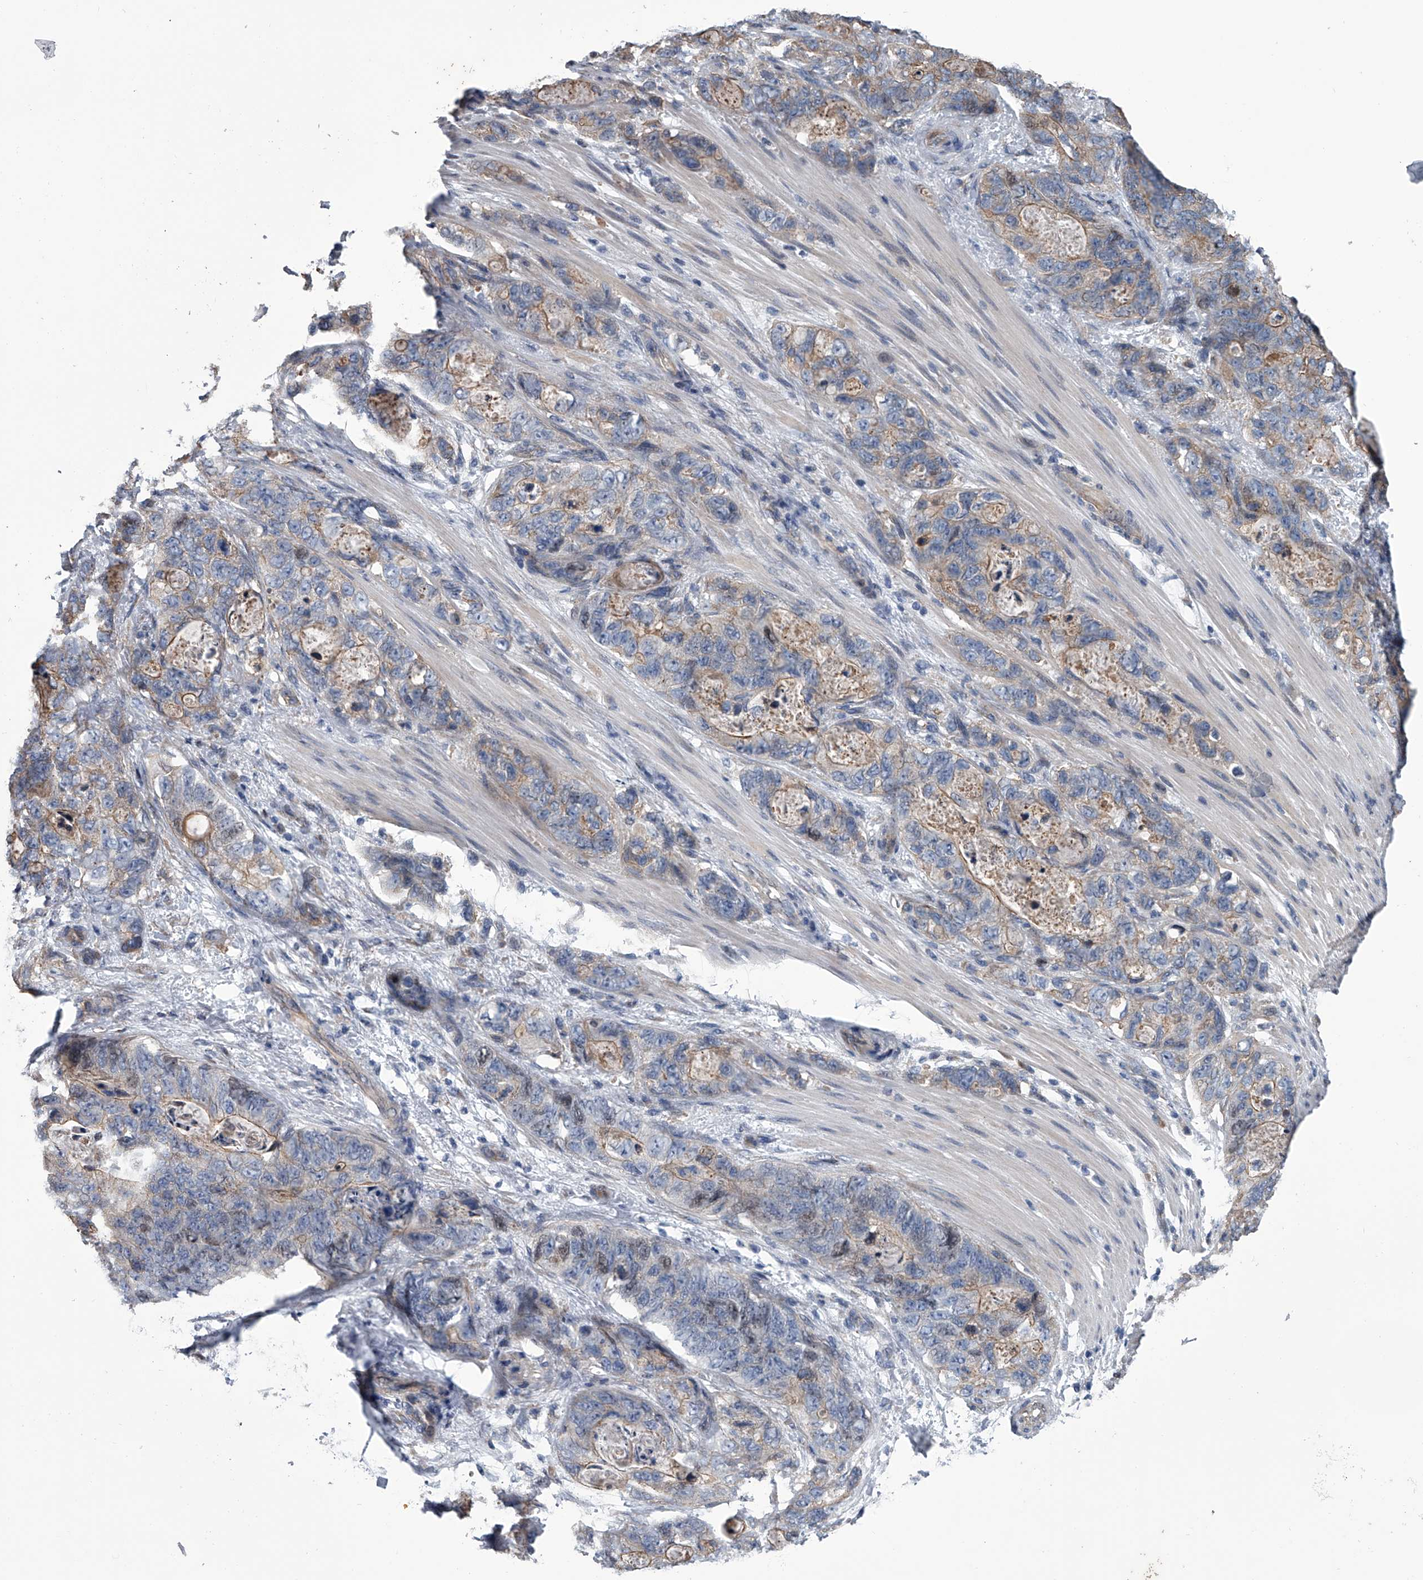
{"staining": {"intensity": "weak", "quantity": "25%-75%", "location": "cytoplasmic/membranous"}, "tissue": "stomach cancer", "cell_type": "Tumor cells", "image_type": "cancer", "snomed": [{"axis": "morphology", "description": "Normal tissue, NOS"}, {"axis": "morphology", "description": "Adenocarcinoma, NOS"}, {"axis": "topography", "description": "Stomach"}], "caption": "A high-resolution micrograph shows immunohistochemistry staining of stomach cancer (adenocarcinoma), which displays weak cytoplasmic/membranous staining in approximately 25%-75% of tumor cells.", "gene": "ABCG1", "patient": {"sex": "female", "age": 89}}